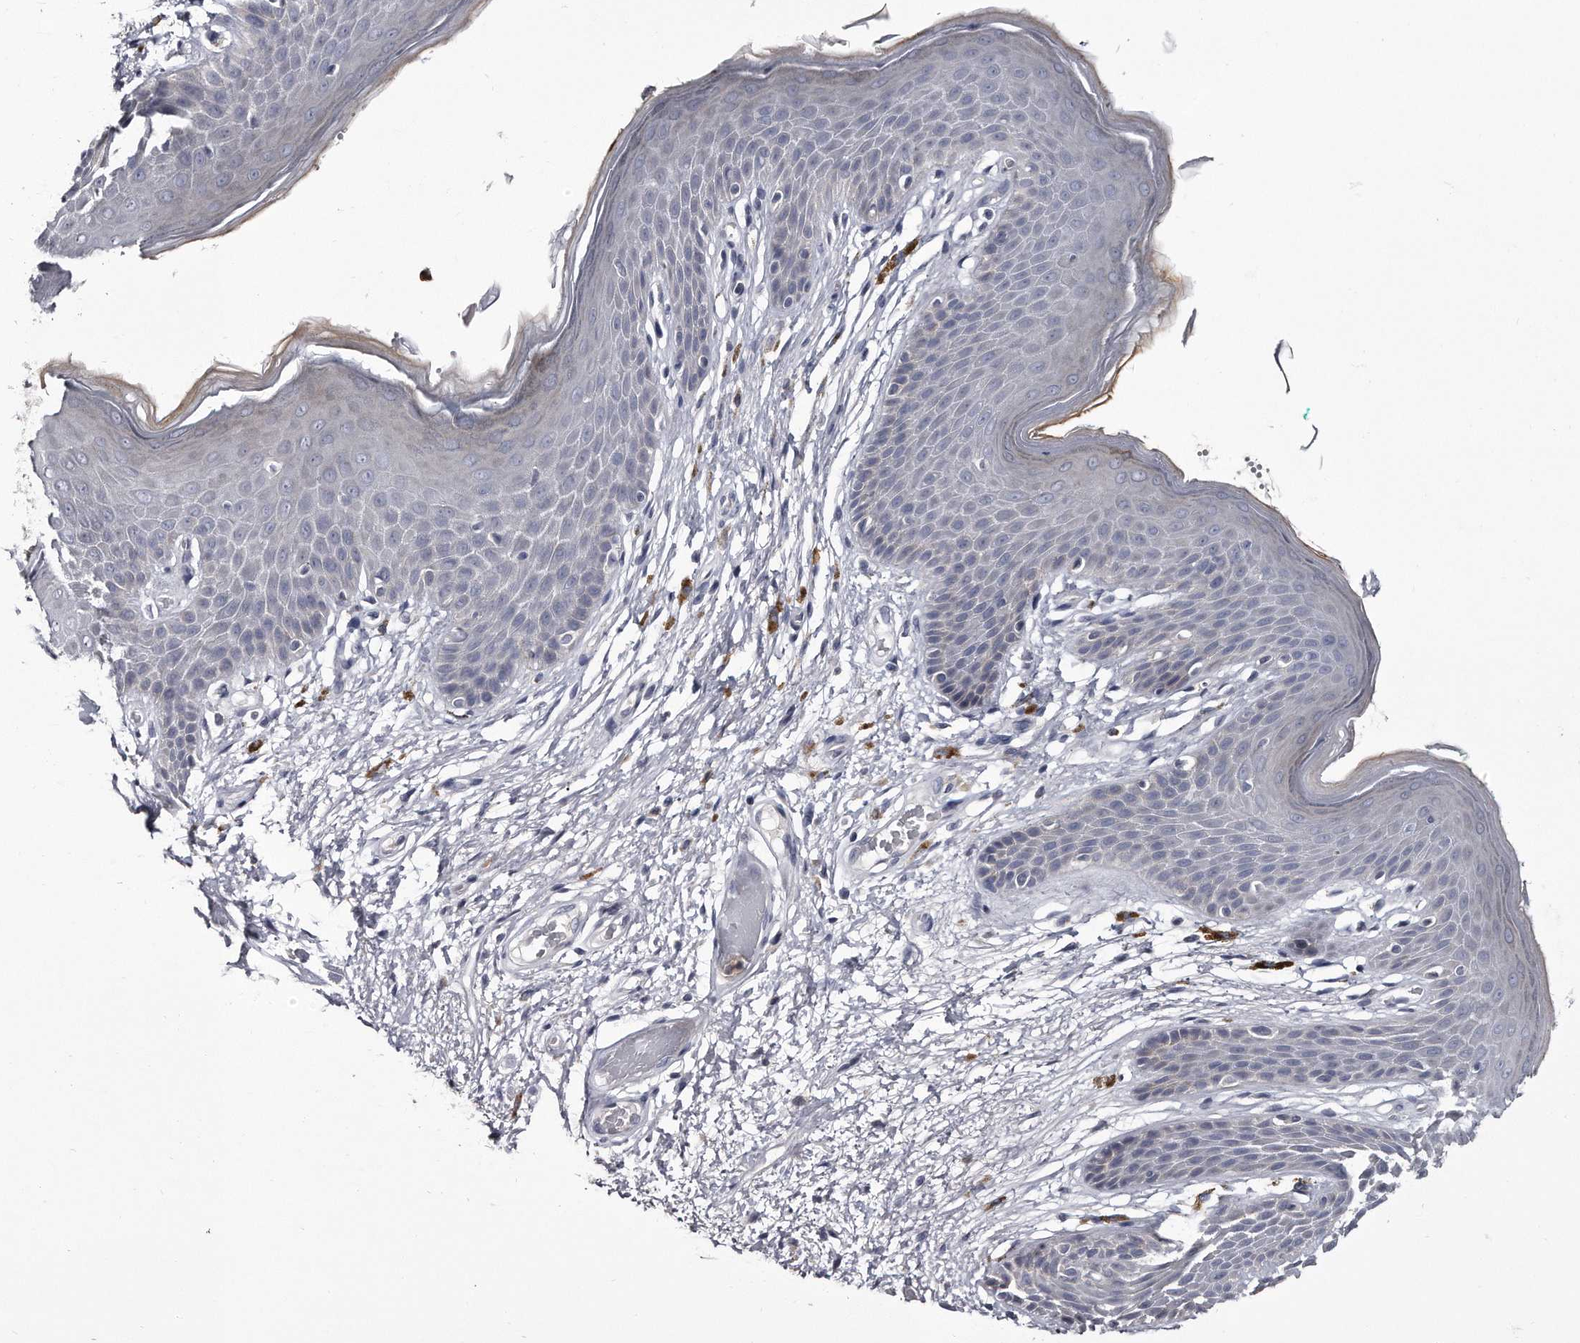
{"staining": {"intensity": "negative", "quantity": "none", "location": "none"}, "tissue": "skin", "cell_type": "Epidermal cells", "image_type": "normal", "snomed": [{"axis": "morphology", "description": "Normal tissue, NOS"}, {"axis": "topography", "description": "Anal"}], "caption": "IHC image of benign skin: human skin stained with DAB (3,3'-diaminobenzidine) reveals no significant protein staining in epidermal cells.", "gene": "GAPVD1", "patient": {"sex": "male", "age": 74}}